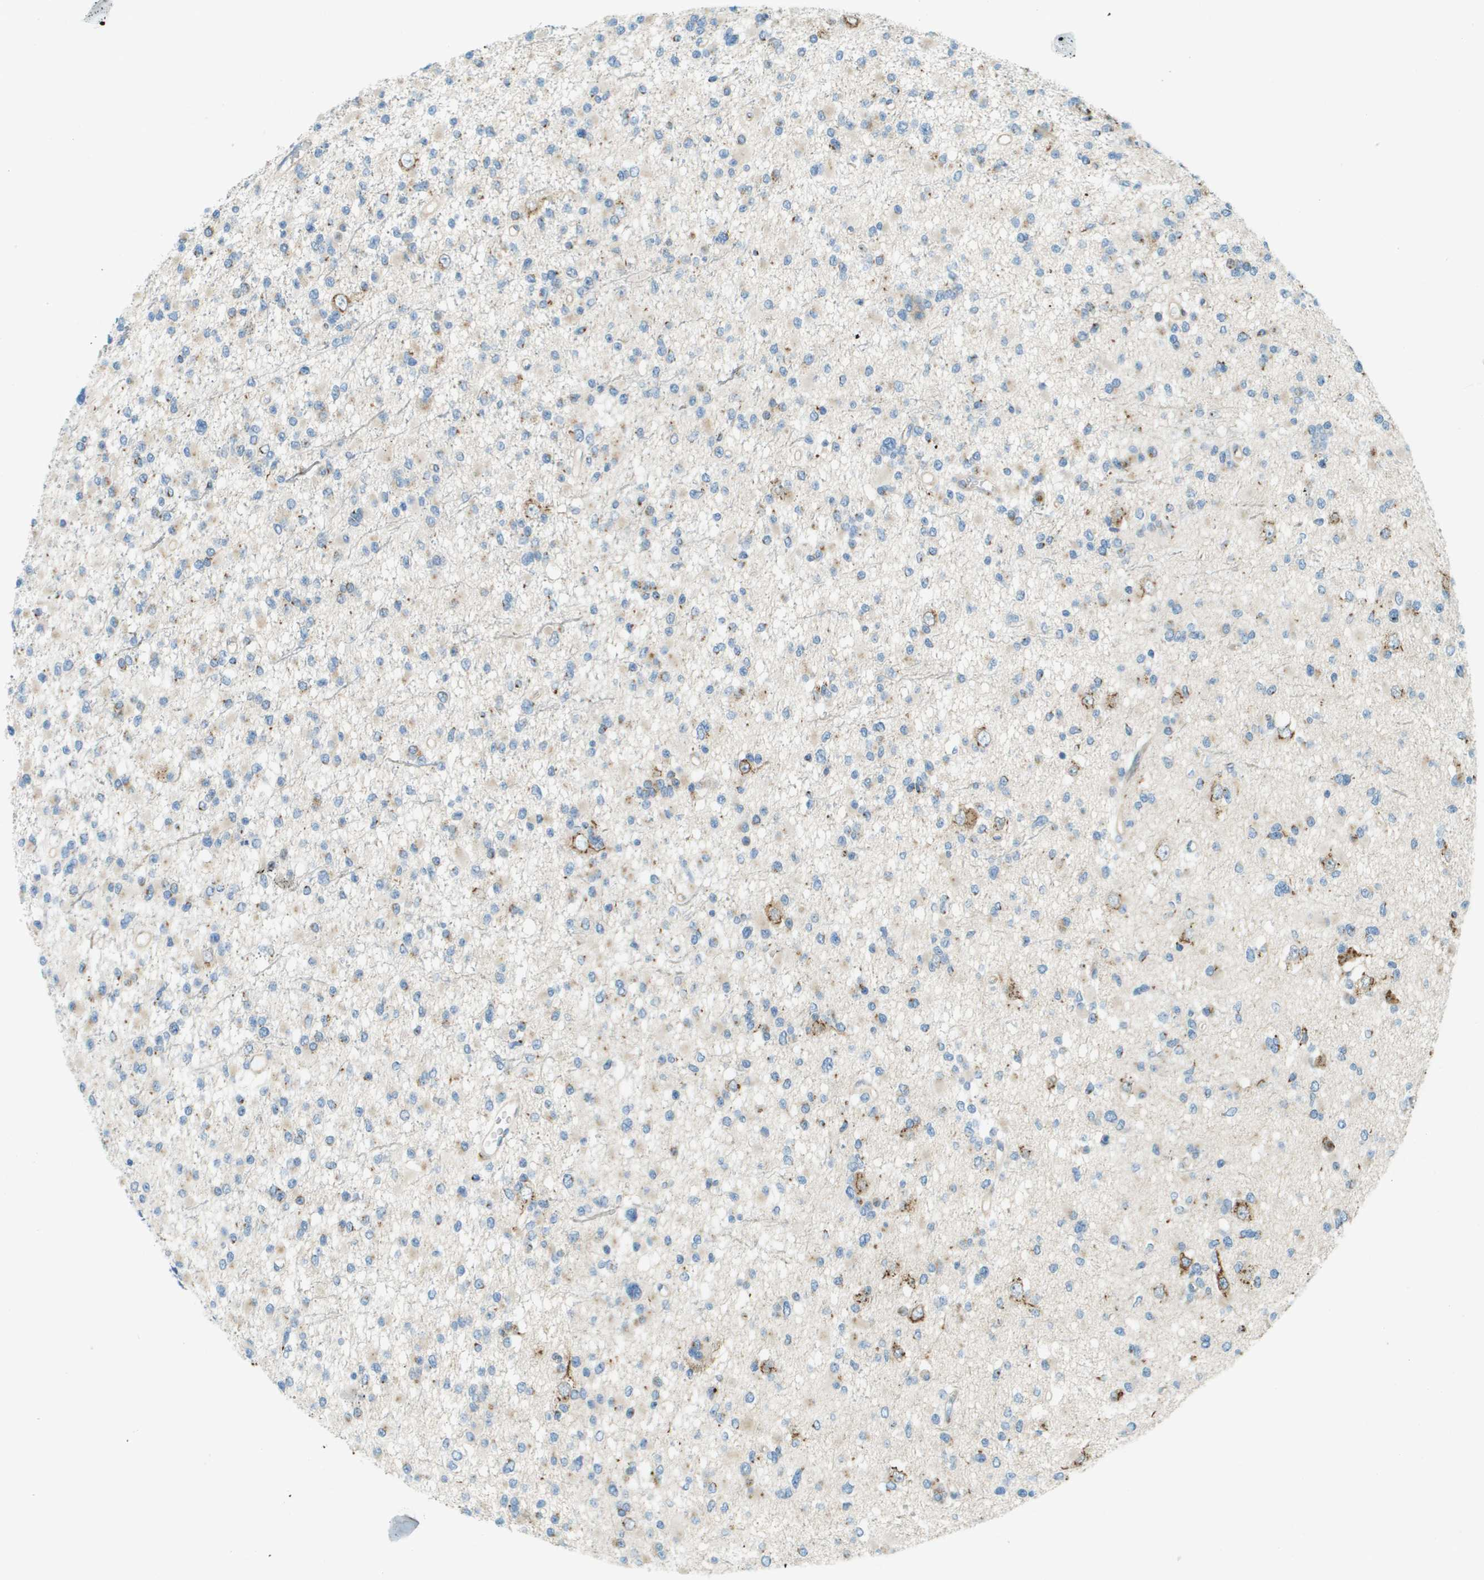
{"staining": {"intensity": "weak", "quantity": "<25%", "location": "cytoplasmic/membranous"}, "tissue": "glioma", "cell_type": "Tumor cells", "image_type": "cancer", "snomed": [{"axis": "morphology", "description": "Glioma, malignant, Low grade"}, {"axis": "topography", "description": "Brain"}], "caption": "Glioma stained for a protein using immunohistochemistry (IHC) displays no positivity tumor cells.", "gene": "ACBD3", "patient": {"sex": "female", "age": 22}}